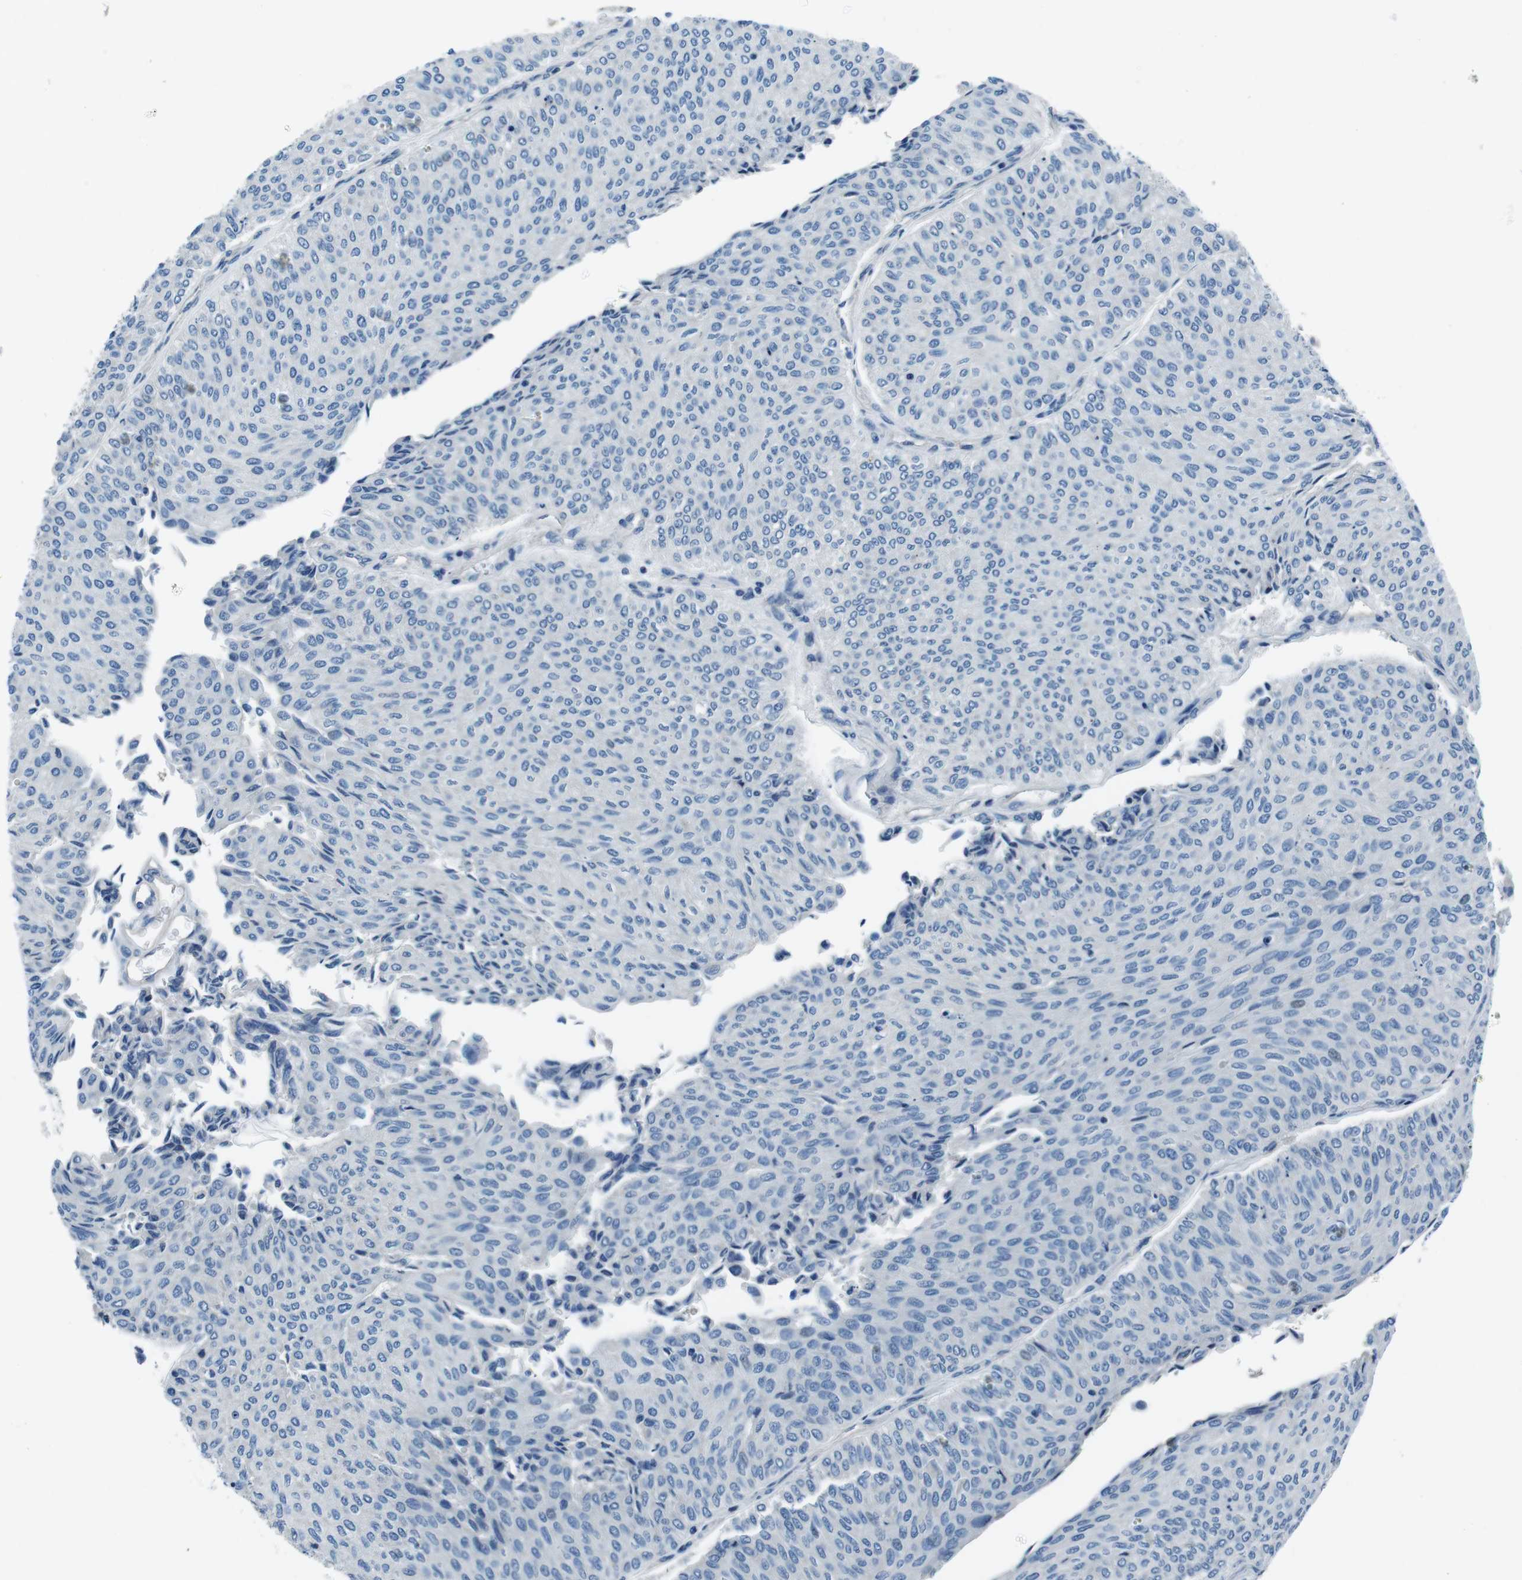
{"staining": {"intensity": "negative", "quantity": "none", "location": "none"}, "tissue": "urothelial cancer", "cell_type": "Tumor cells", "image_type": "cancer", "snomed": [{"axis": "morphology", "description": "Urothelial carcinoma, Low grade"}, {"axis": "topography", "description": "Urinary bladder"}], "caption": "Urothelial carcinoma (low-grade) stained for a protein using immunohistochemistry demonstrates no staining tumor cells.", "gene": "CASQ1", "patient": {"sex": "male", "age": 78}}